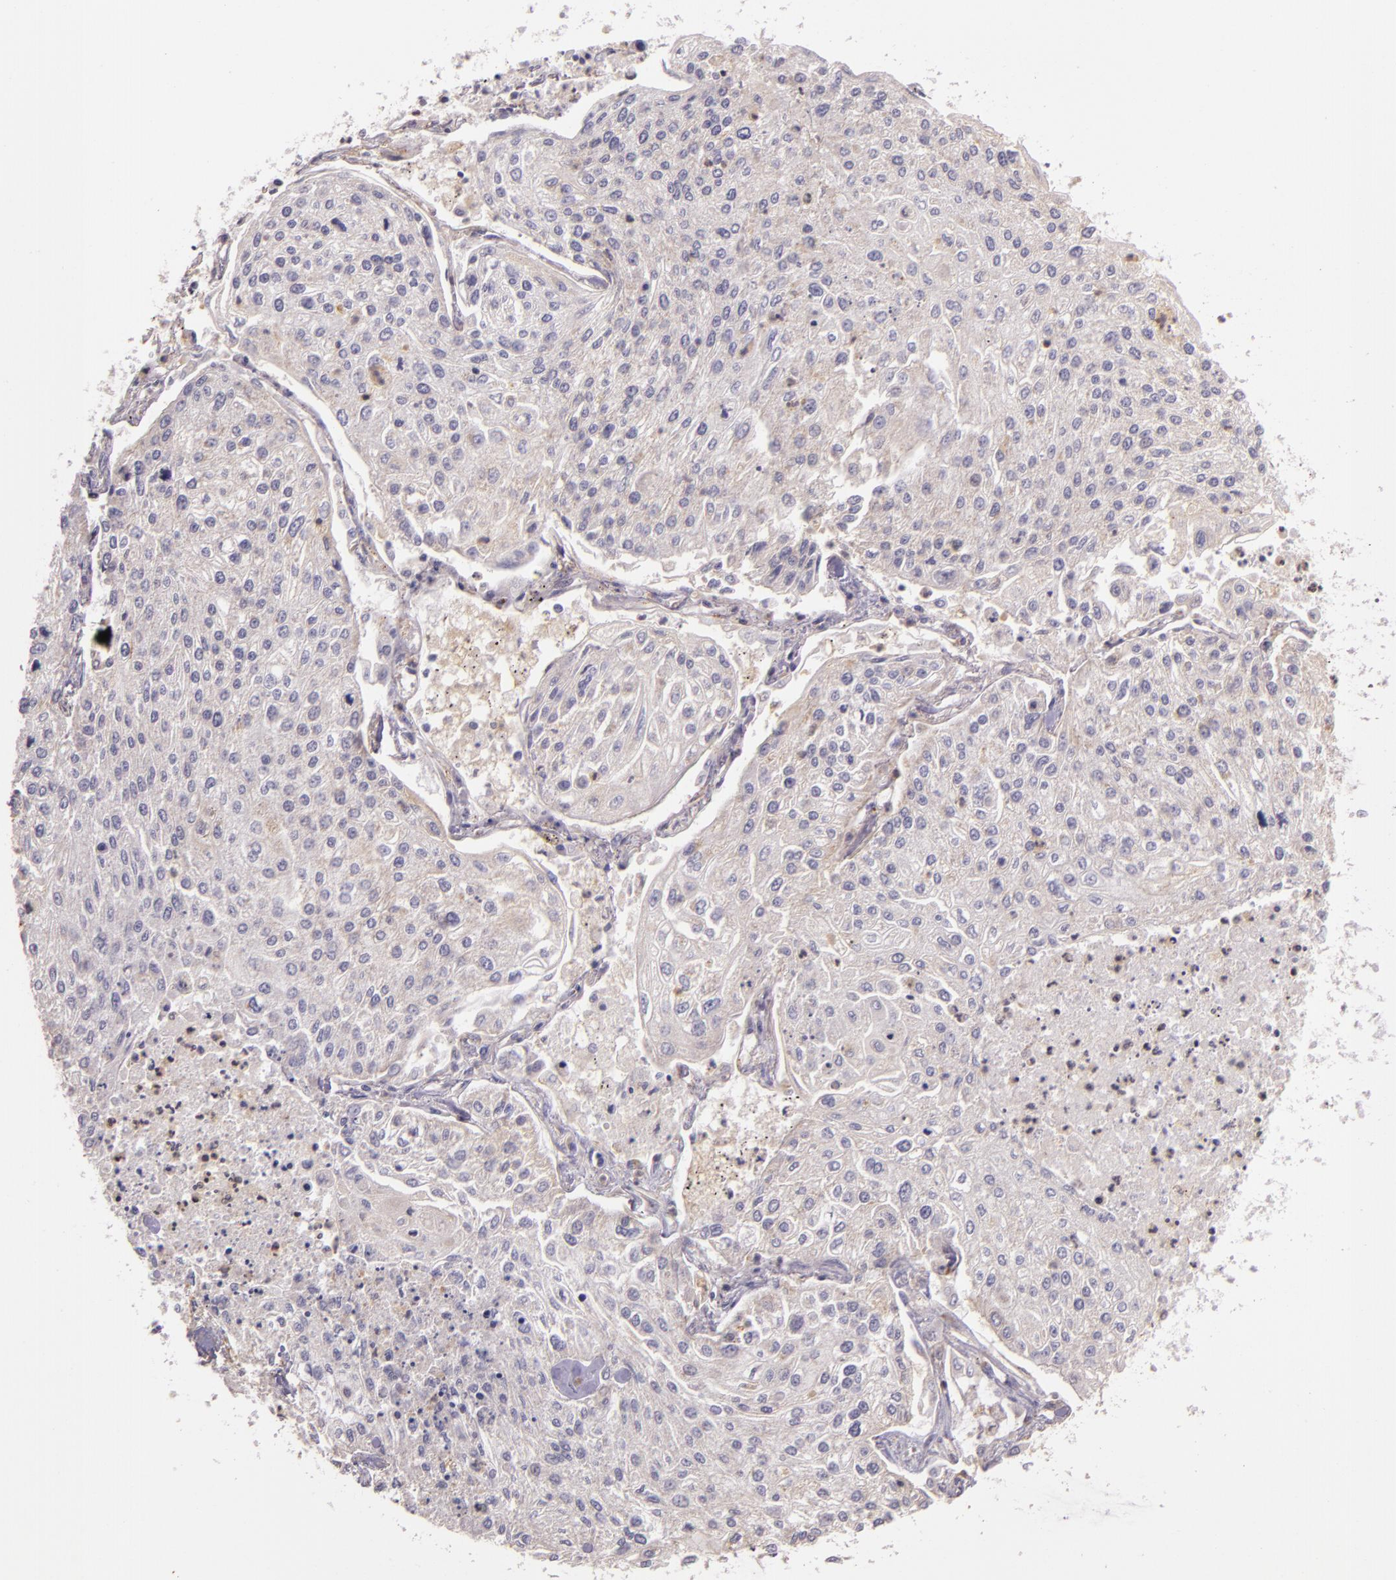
{"staining": {"intensity": "negative", "quantity": "none", "location": "none"}, "tissue": "lung cancer", "cell_type": "Tumor cells", "image_type": "cancer", "snomed": [{"axis": "morphology", "description": "Squamous cell carcinoma, NOS"}, {"axis": "topography", "description": "Lung"}], "caption": "Human lung squamous cell carcinoma stained for a protein using IHC demonstrates no staining in tumor cells.", "gene": "ARMH4", "patient": {"sex": "male", "age": 75}}